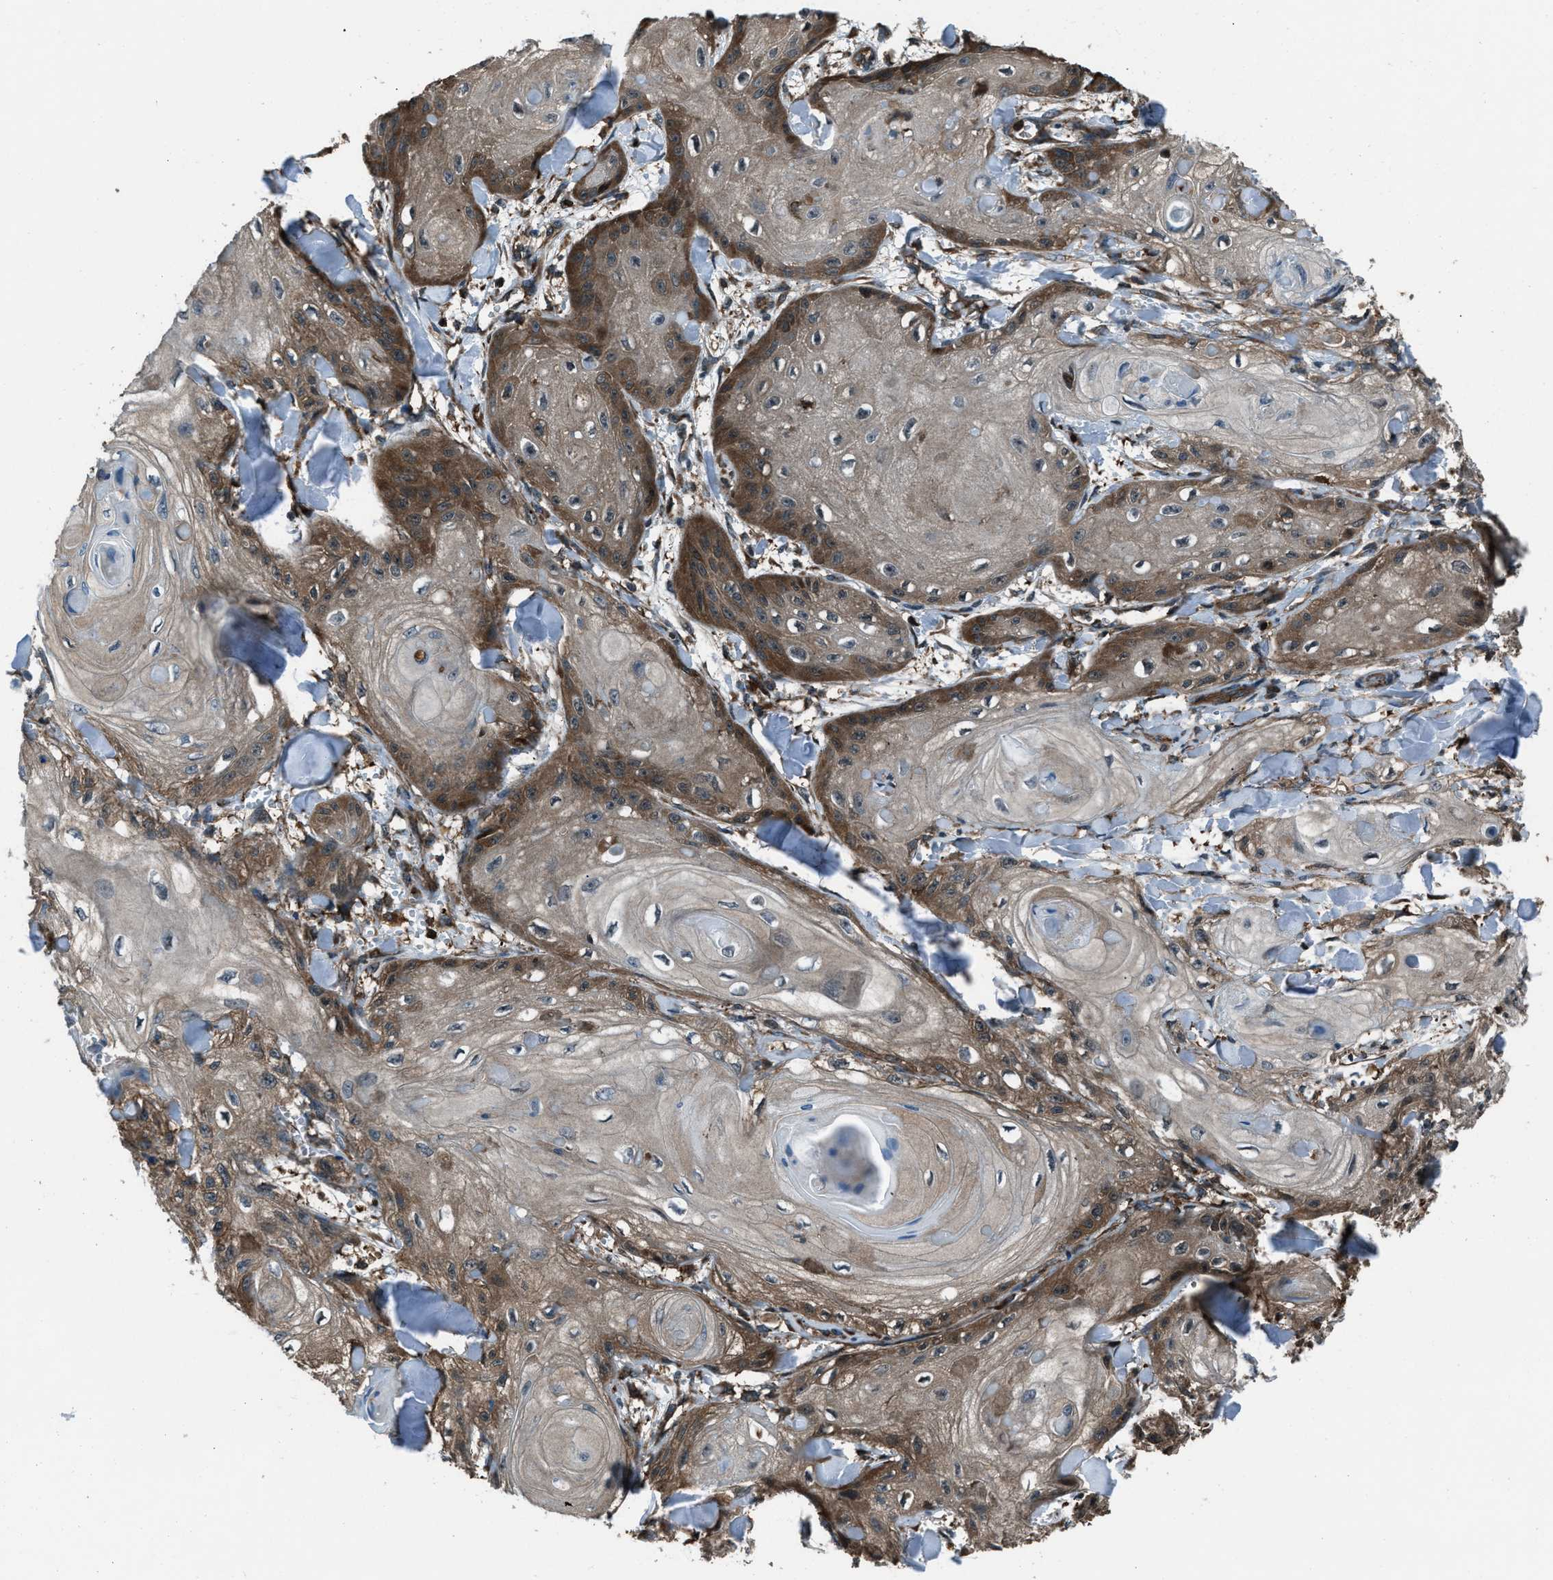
{"staining": {"intensity": "moderate", "quantity": ">75%", "location": "cytoplasmic/membranous"}, "tissue": "skin cancer", "cell_type": "Tumor cells", "image_type": "cancer", "snomed": [{"axis": "morphology", "description": "Squamous cell carcinoma, NOS"}, {"axis": "topography", "description": "Skin"}], "caption": "Immunohistochemical staining of skin squamous cell carcinoma shows medium levels of moderate cytoplasmic/membranous protein expression in about >75% of tumor cells. Nuclei are stained in blue.", "gene": "SNX30", "patient": {"sex": "male", "age": 74}}